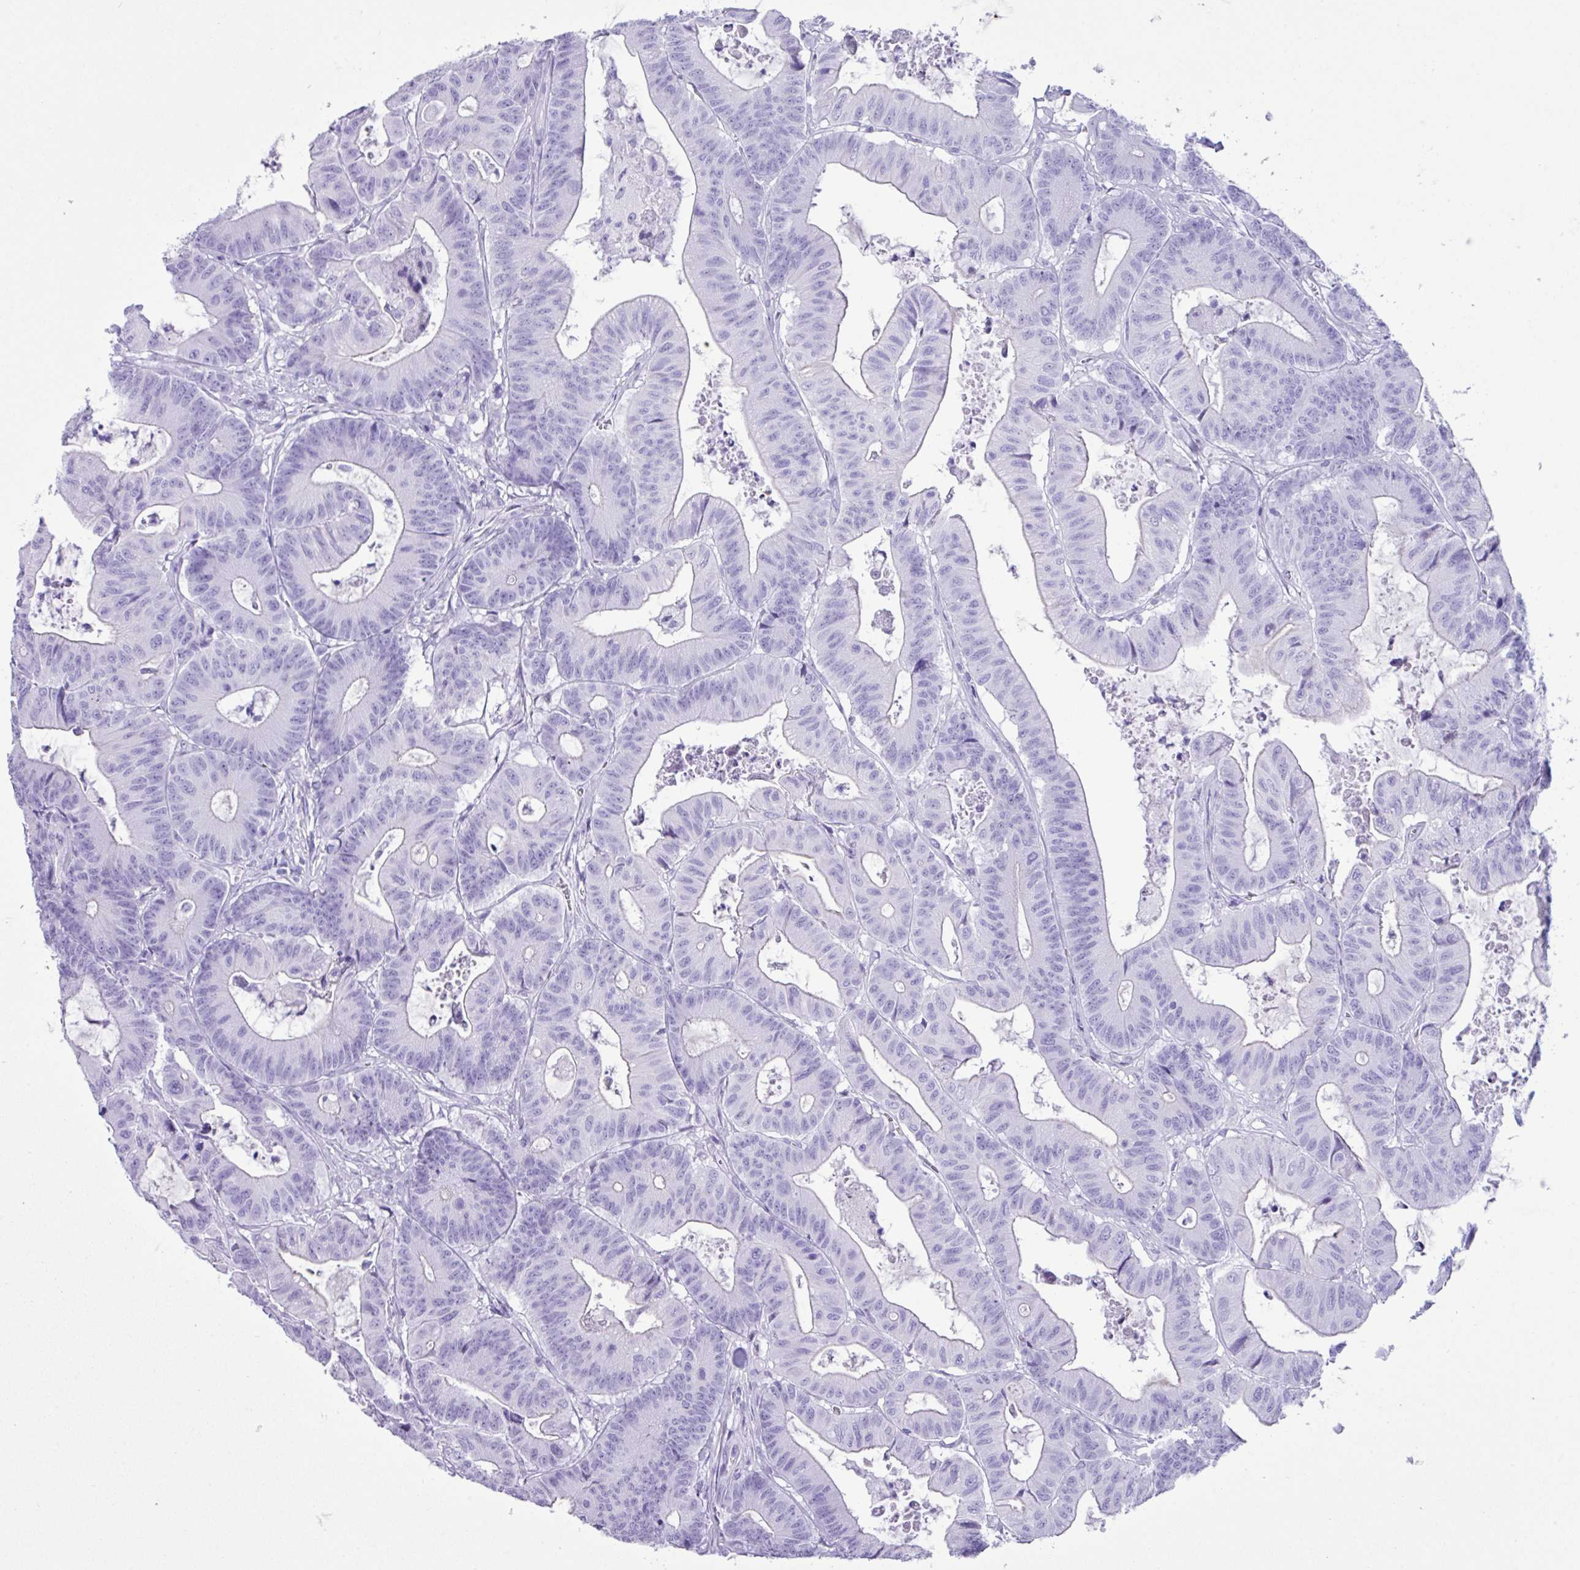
{"staining": {"intensity": "negative", "quantity": "none", "location": "none"}, "tissue": "colorectal cancer", "cell_type": "Tumor cells", "image_type": "cancer", "snomed": [{"axis": "morphology", "description": "Adenocarcinoma, NOS"}, {"axis": "topography", "description": "Colon"}], "caption": "A high-resolution photomicrograph shows IHC staining of adenocarcinoma (colorectal), which exhibits no significant expression in tumor cells.", "gene": "CKMT2", "patient": {"sex": "female", "age": 84}}